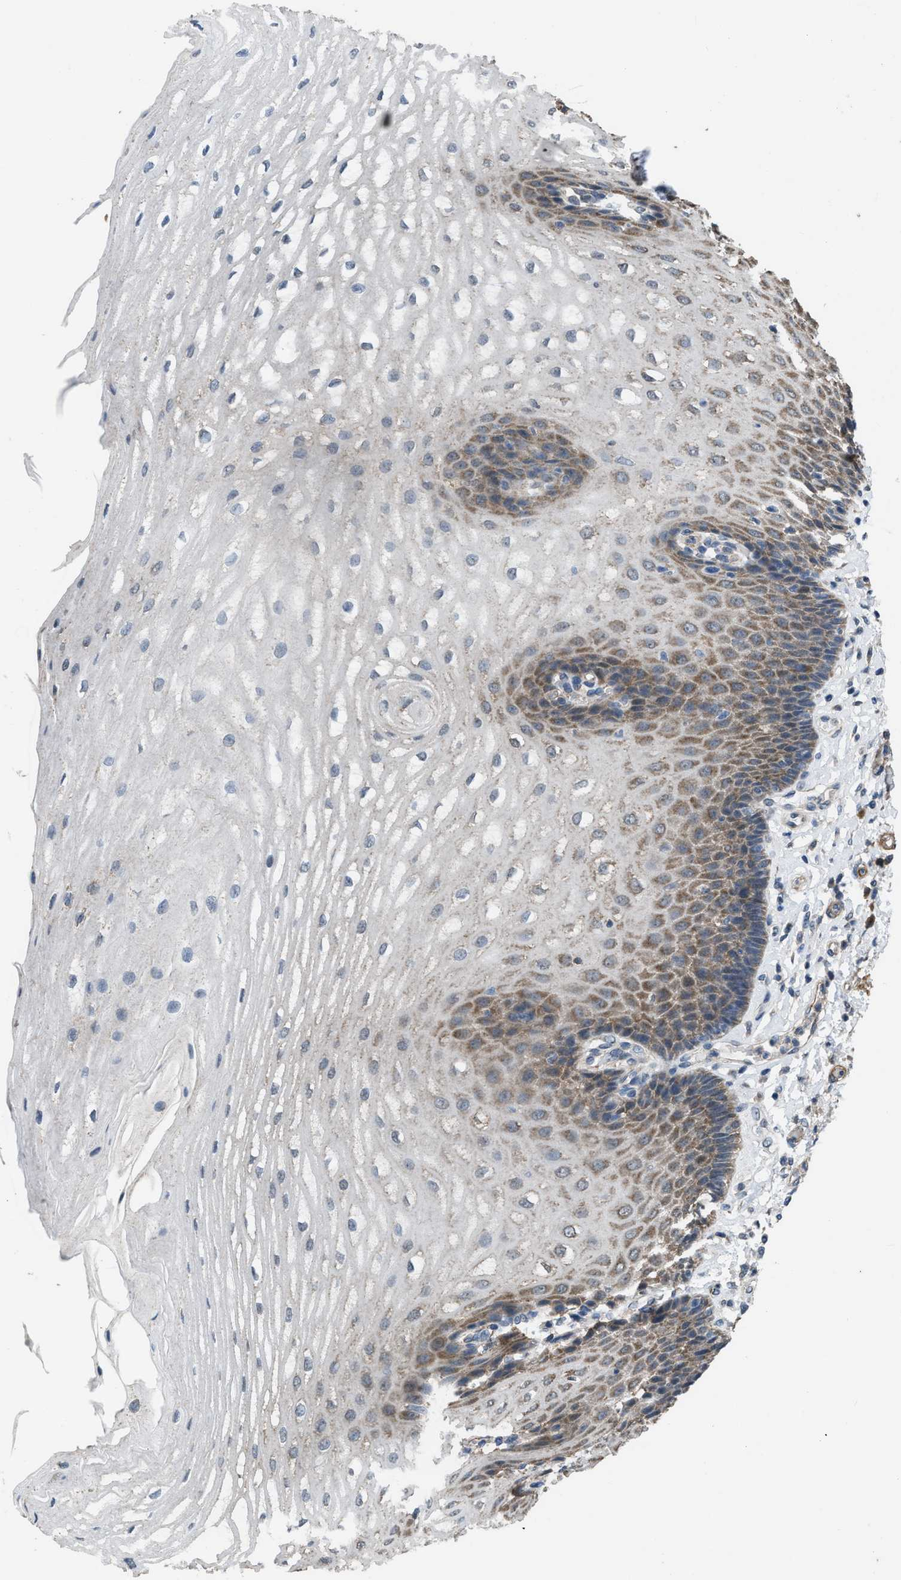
{"staining": {"intensity": "moderate", "quantity": "<25%", "location": "cytoplasmic/membranous"}, "tissue": "esophagus", "cell_type": "Squamous epithelial cells", "image_type": "normal", "snomed": [{"axis": "morphology", "description": "Normal tissue, NOS"}, {"axis": "topography", "description": "Esophagus"}], "caption": "Esophagus stained with immunohistochemistry demonstrates moderate cytoplasmic/membranous expression in approximately <25% of squamous epithelial cells. (DAB IHC with brightfield microscopy, high magnification).", "gene": "ARL6", "patient": {"sex": "male", "age": 54}}